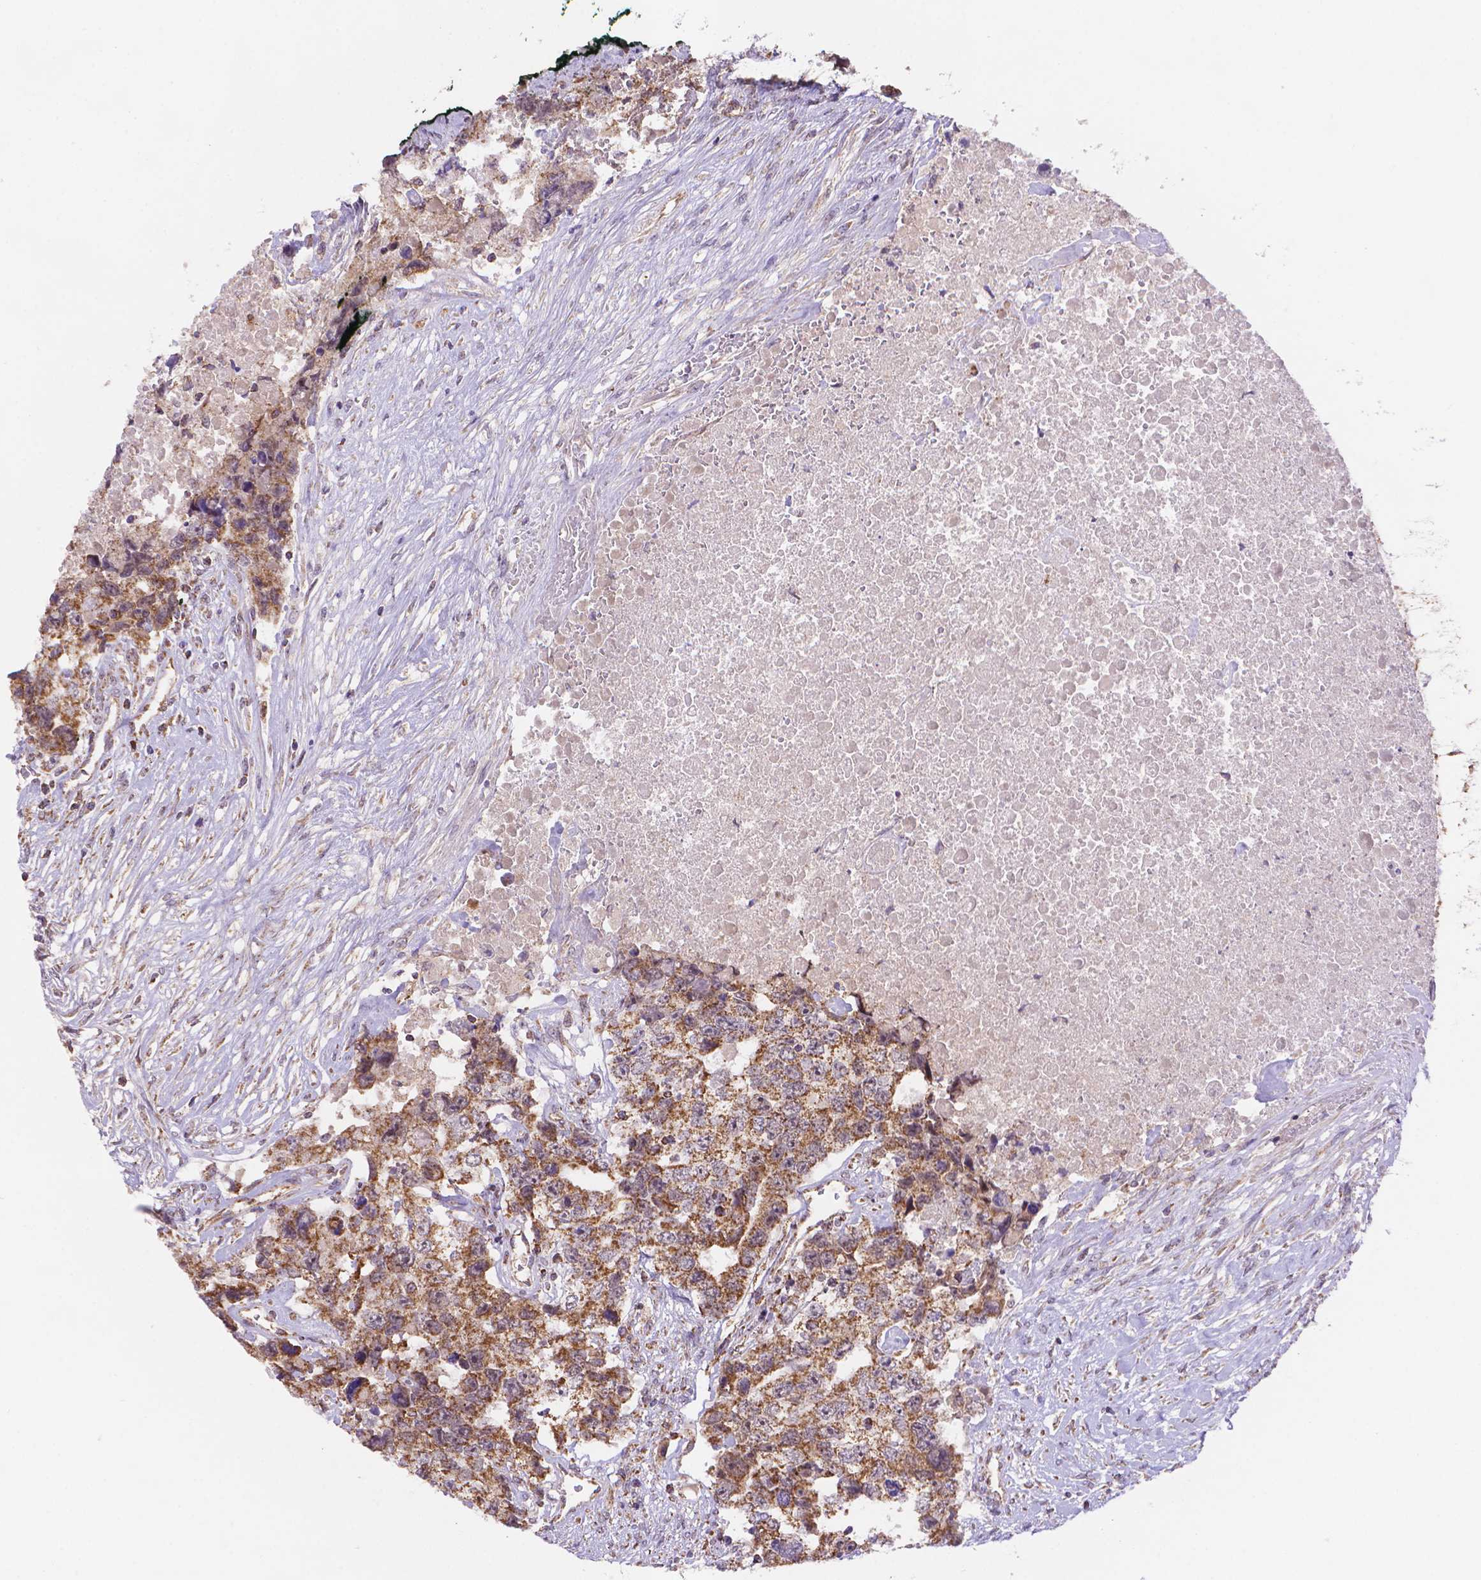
{"staining": {"intensity": "moderate", "quantity": ">75%", "location": "cytoplasmic/membranous"}, "tissue": "testis cancer", "cell_type": "Tumor cells", "image_type": "cancer", "snomed": [{"axis": "morphology", "description": "Carcinoma, Embryonal, NOS"}, {"axis": "topography", "description": "Testis"}], "caption": "Testis cancer was stained to show a protein in brown. There is medium levels of moderate cytoplasmic/membranous staining in about >75% of tumor cells.", "gene": "CYYR1", "patient": {"sex": "male", "age": 24}}